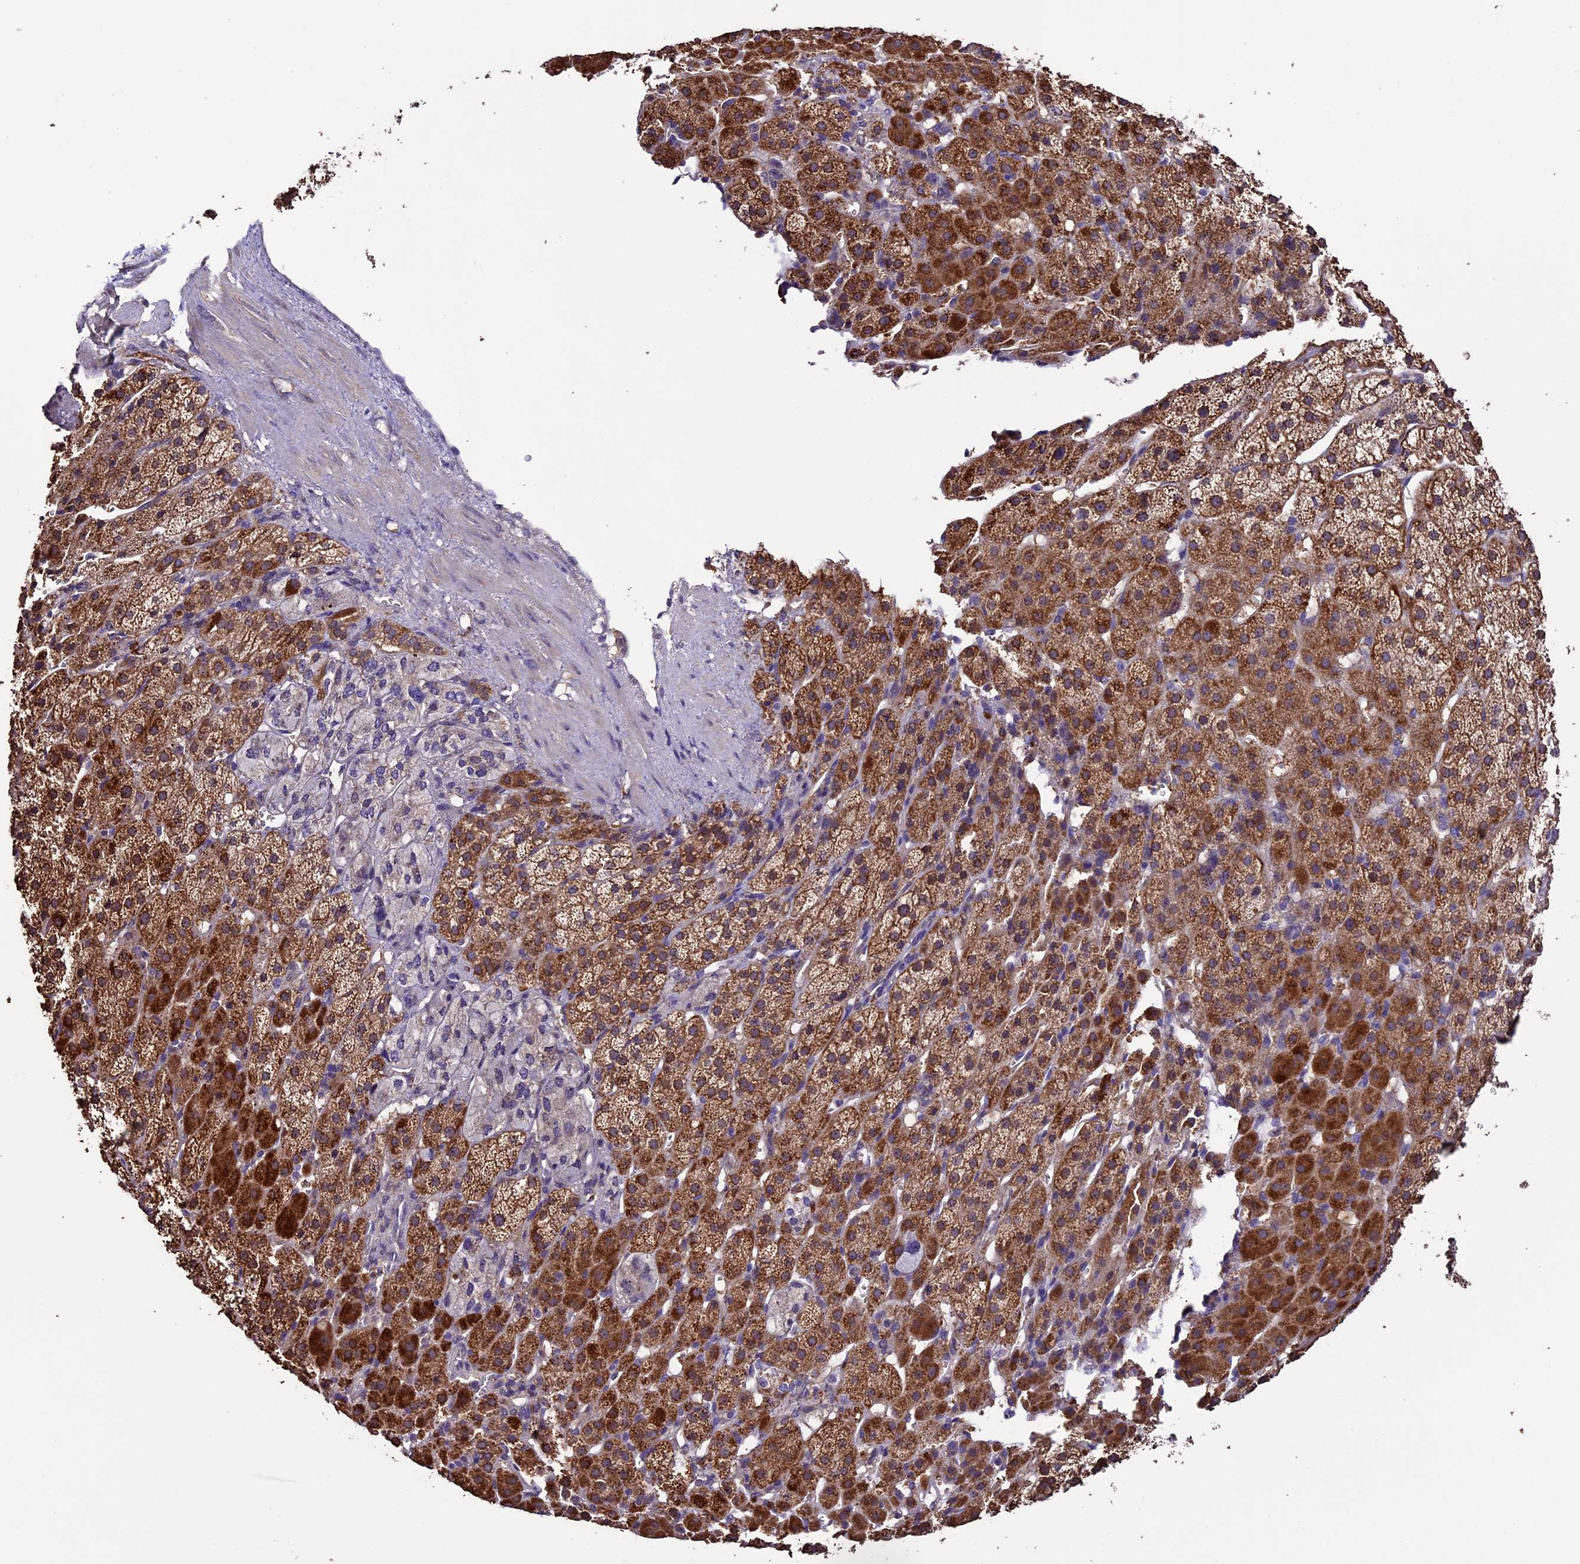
{"staining": {"intensity": "strong", "quantity": ">75%", "location": "cytoplasmic/membranous"}, "tissue": "adrenal gland", "cell_type": "Glandular cells", "image_type": "normal", "snomed": [{"axis": "morphology", "description": "Normal tissue, NOS"}, {"axis": "topography", "description": "Adrenal gland"}], "caption": "Brown immunohistochemical staining in normal human adrenal gland shows strong cytoplasmic/membranous staining in about >75% of glandular cells.", "gene": "DIS3L", "patient": {"sex": "female", "age": 57}}